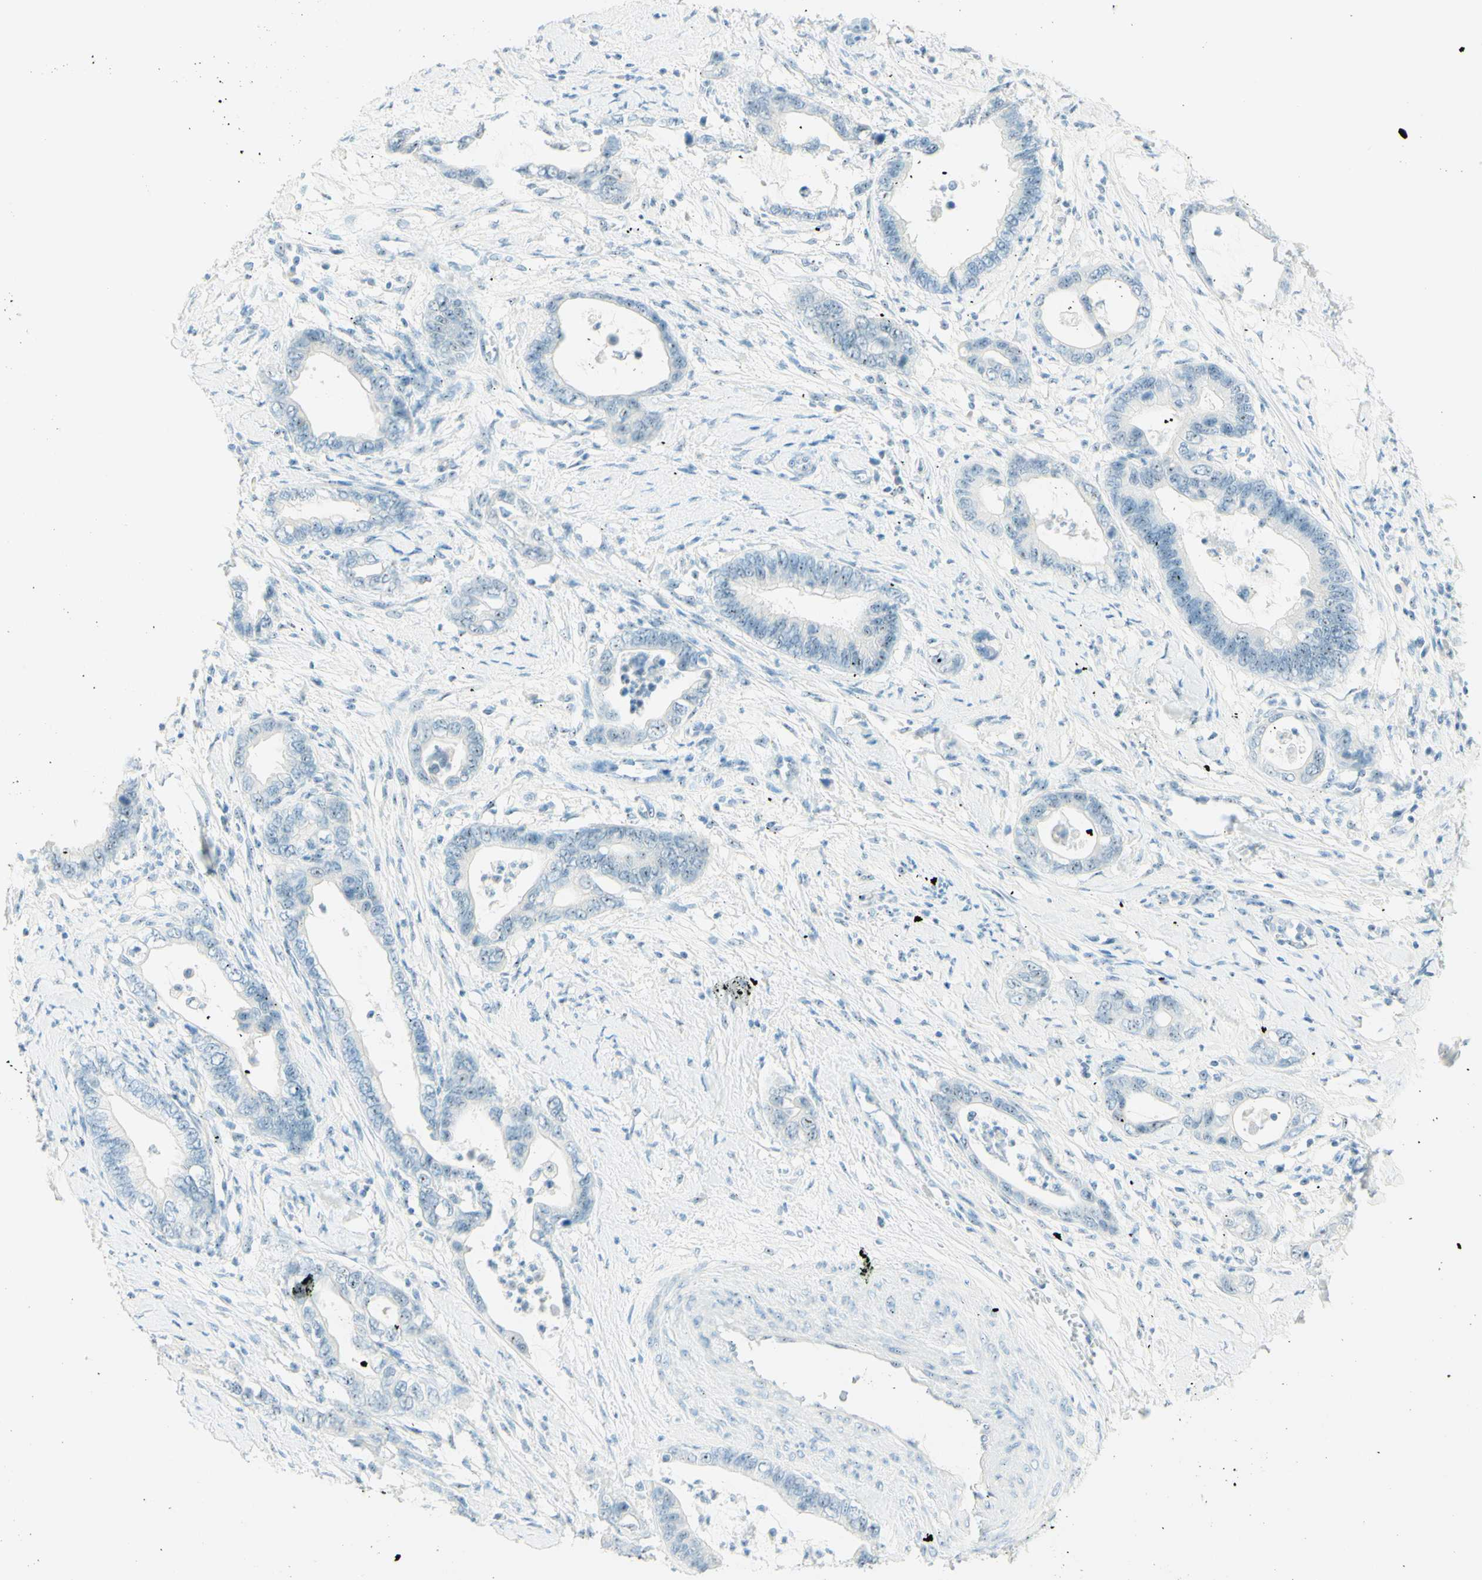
{"staining": {"intensity": "negative", "quantity": "none", "location": "none"}, "tissue": "cervical cancer", "cell_type": "Tumor cells", "image_type": "cancer", "snomed": [{"axis": "morphology", "description": "Adenocarcinoma, NOS"}, {"axis": "topography", "description": "Cervix"}], "caption": "Human cervical cancer (adenocarcinoma) stained for a protein using immunohistochemistry (IHC) demonstrates no expression in tumor cells.", "gene": "FMR1NB", "patient": {"sex": "female", "age": 44}}